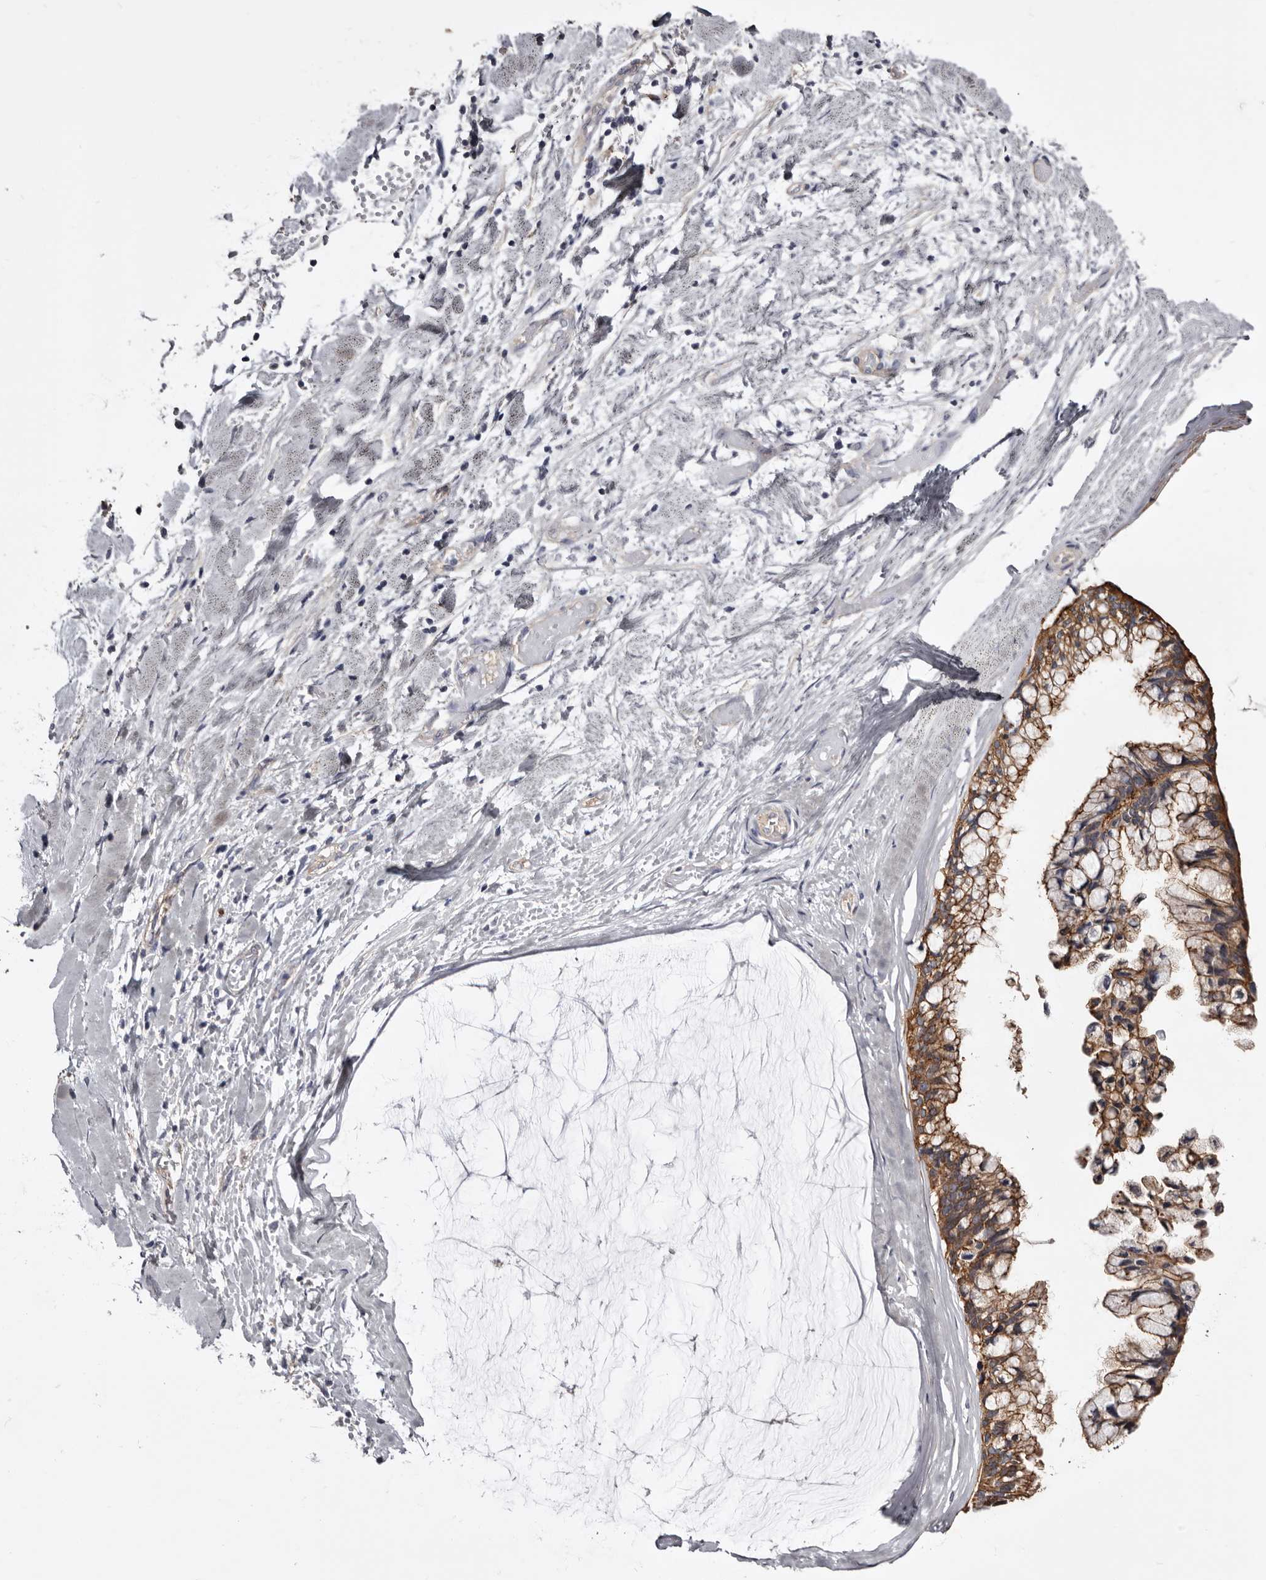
{"staining": {"intensity": "moderate", "quantity": ">75%", "location": "cytoplasmic/membranous"}, "tissue": "ovarian cancer", "cell_type": "Tumor cells", "image_type": "cancer", "snomed": [{"axis": "morphology", "description": "Cystadenocarcinoma, mucinous, NOS"}, {"axis": "topography", "description": "Ovary"}], "caption": "An immunohistochemistry (IHC) micrograph of tumor tissue is shown. Protein staining in brown shows moderate cytoplasmic/membranous positivity in ovarian cancer (mucinous cystadenocarcinoma) within tumor cells. The protein is stained brown, and the nuclei are stained in blue (DAB (3,3'-diaminobenzidine) IHC with brightfield microscopy, high magnification).", "gene": "LAD1", "patient": {"sex": "female", "age": 39}}